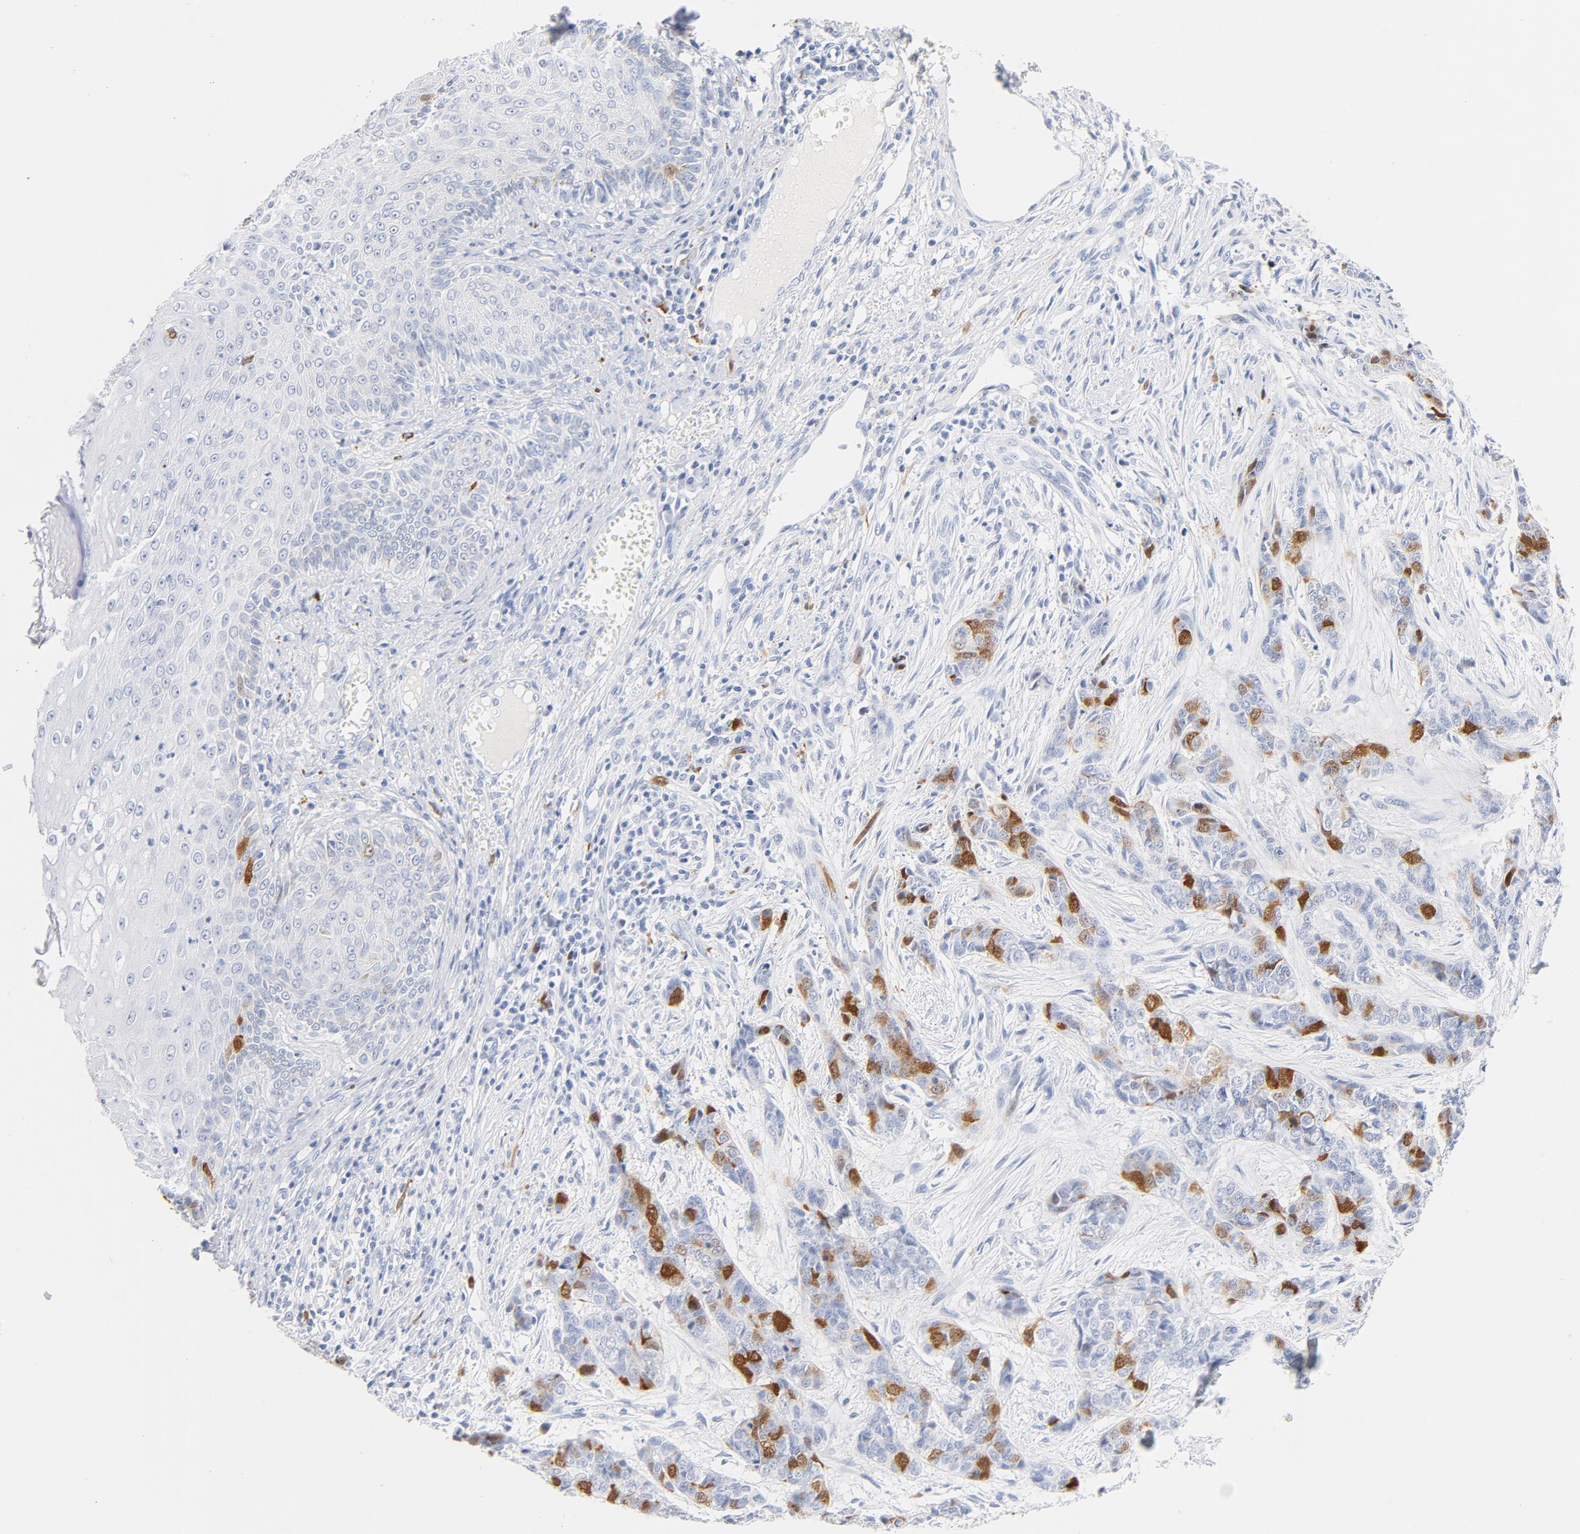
{"staining": {"intensity": "strong", "quantity": "<25%", "location": "nuclear"}, "tissue": "skin cancer", "cell_type": "Tumor cells", "image_type": "cancer", "snomed": [{"axis": "morphology", "description": "Basal cell carcinoma"}, {"axis": "topography", "description": "Skin"}], "caption": "Protein staining demonstrates strong nuclear staining in approximately <25% of tumor cells in basal cell carcinoma (skin).", "gene": "CDC20", "patient": {"sex": "female", "age": 64}}